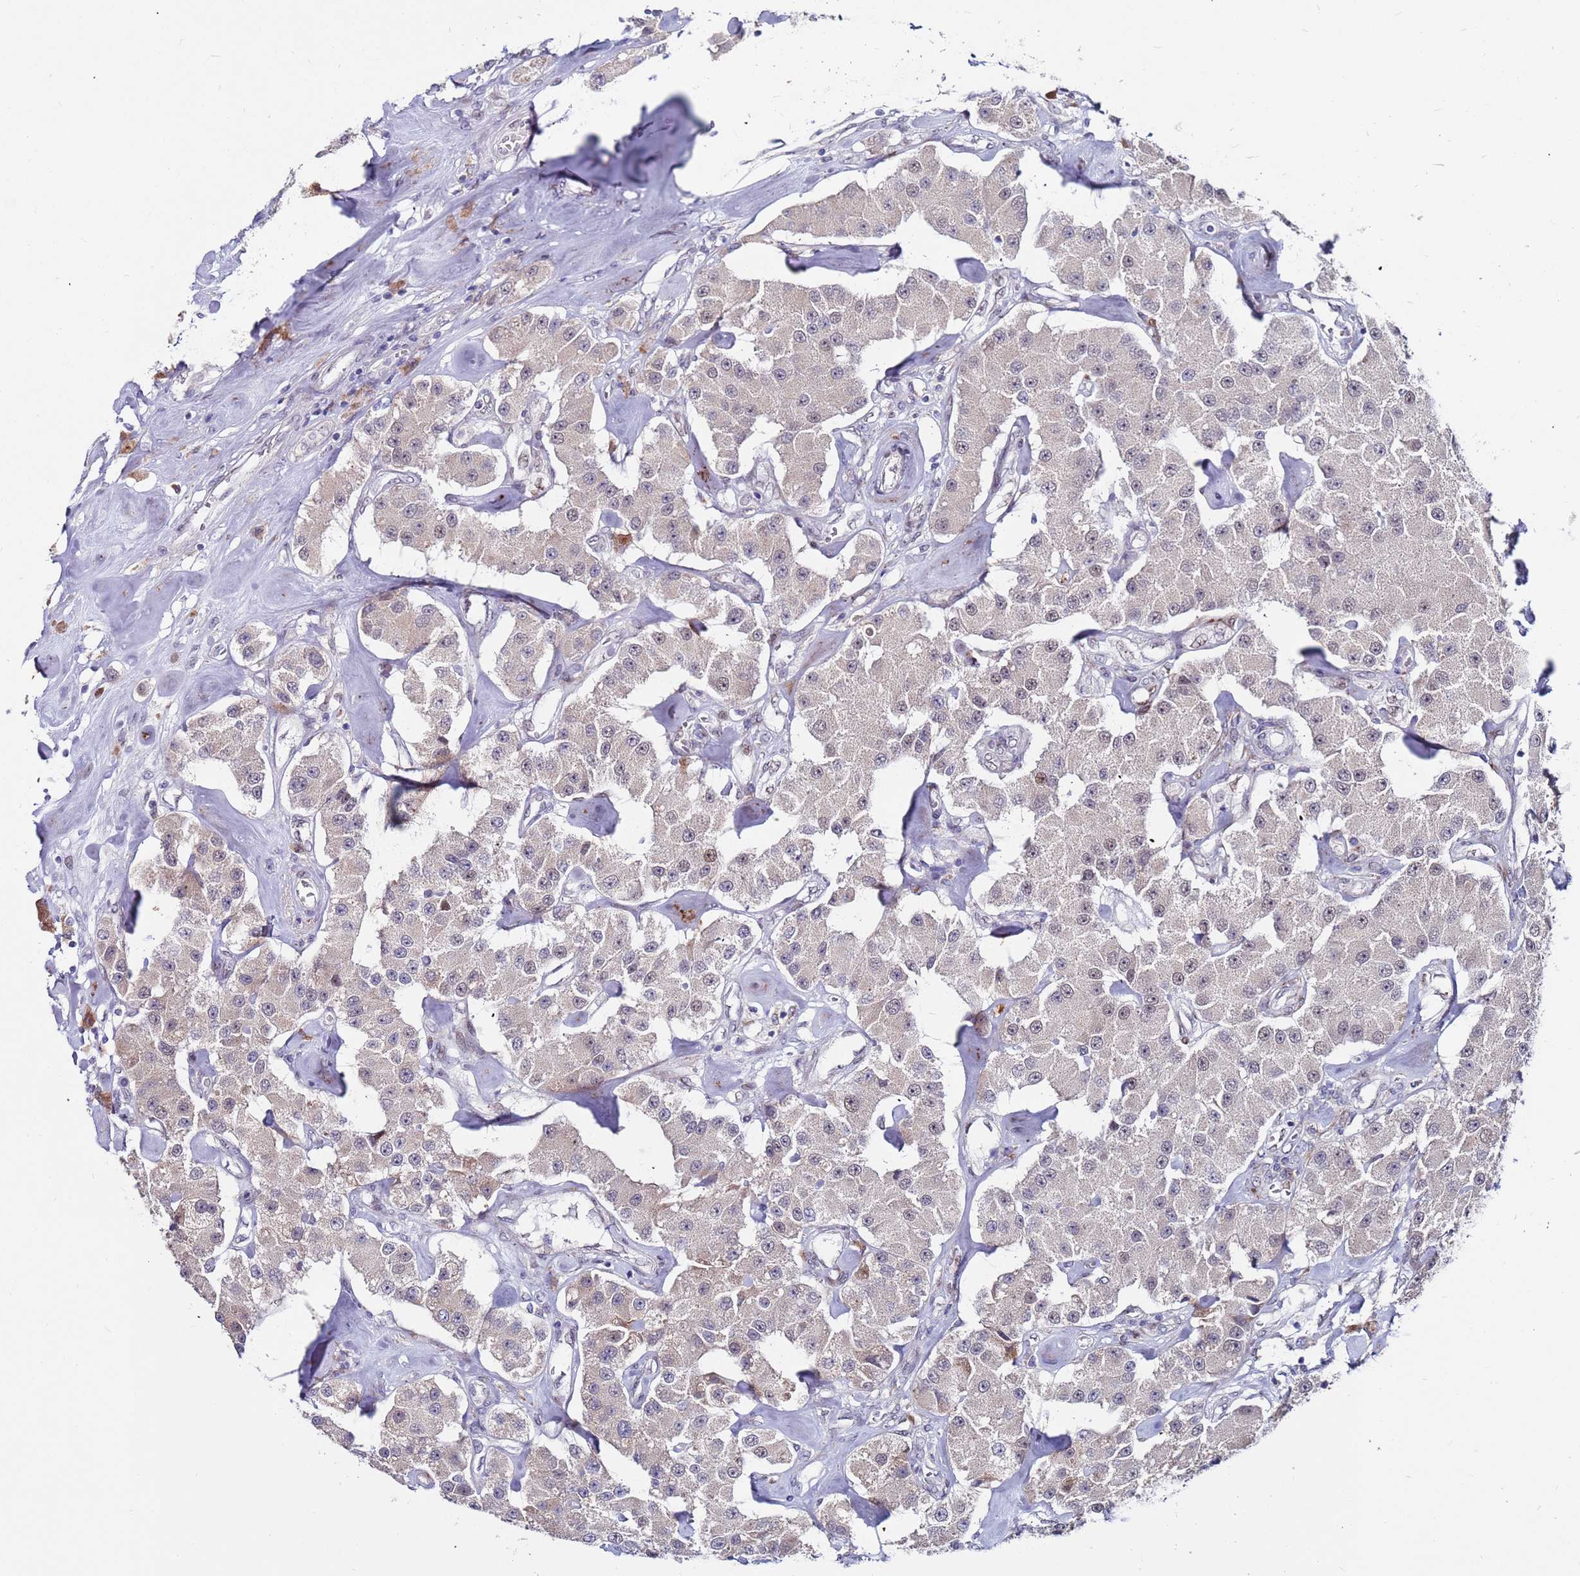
{"staining": {"intensity": "negative", "quantity": "none", "location": "none"}, "tissue": "carcinoid", "cell_type": "Tumor cells", "image_type": "cancer", "snomed": [{"axis": "morphology", "description": "Carcinoid, malignant, NOS"}, {"axis": "topography", "description": "Pancreas"}], "caption": "Immunohistochemical staining of carcinoid (malignant) exhibits no significant staining in tumor cells. Brightfield microscopy of immunohistochemistry stained with DAB (brown) and hematoxylin (blue), captured at high magnification.", "gene": "FBXO27", "patient": {"sex": "male", "age": 41}}